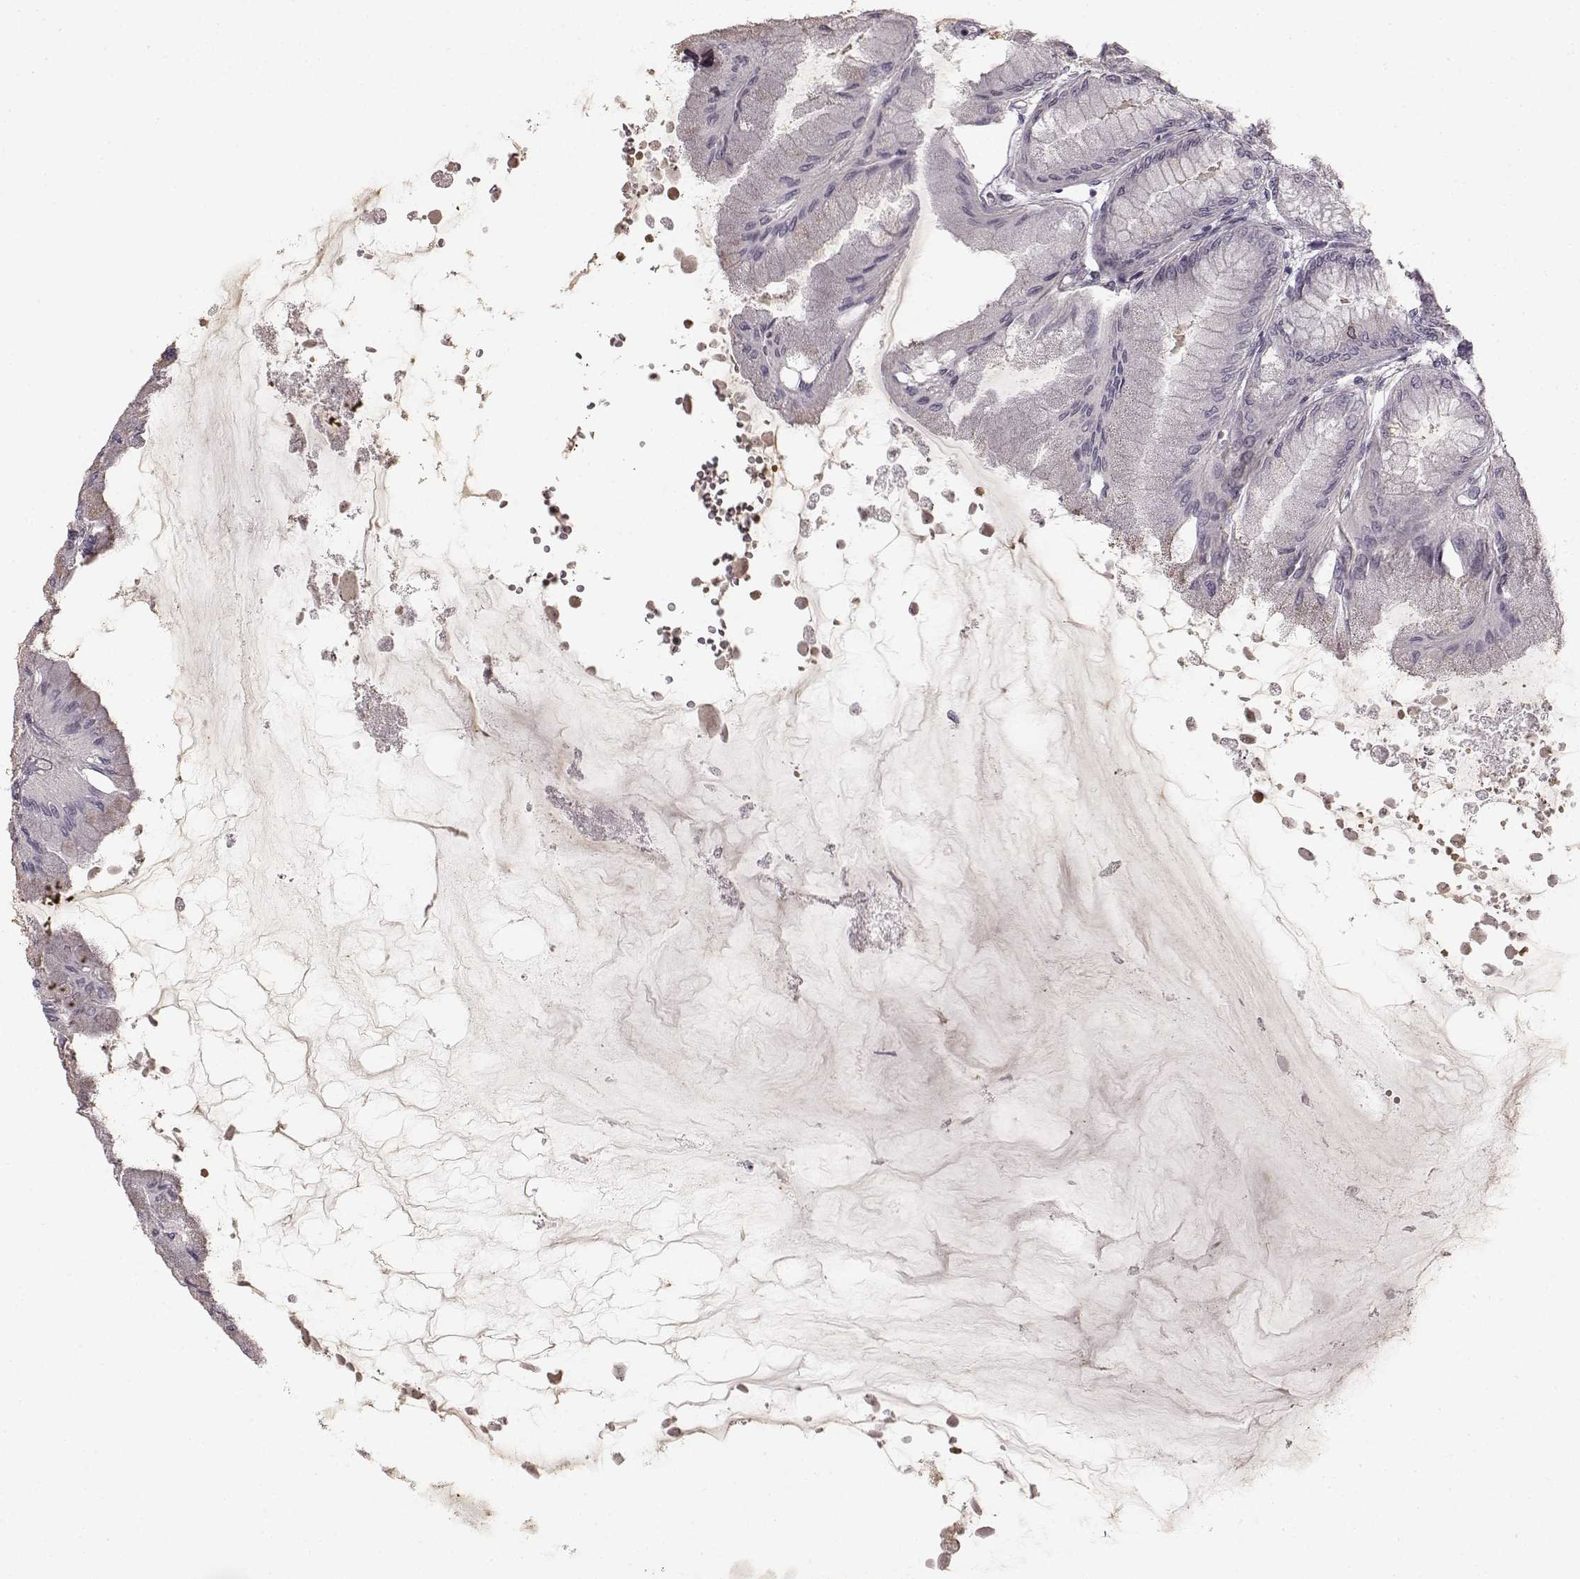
{"staining": {"intensity": "weak", "quantity": "<25%", "location": "cytoplasmic/membranous"}, "tissue": "stomach", "cell_type": "Glandular cells", "image_type": "normal", "snomed": [{"axis": "morphology", "description": "Normal tissue, NOS"}, {"axis": "topography", "description": "Stomach, upper"}], "caption": "IHC histopathology image of normal stomach stained for a protein (brown), which shows no expression in glandular cells.", "gene": "HMMR", "patient": {"sex": "male", "age": 60}}